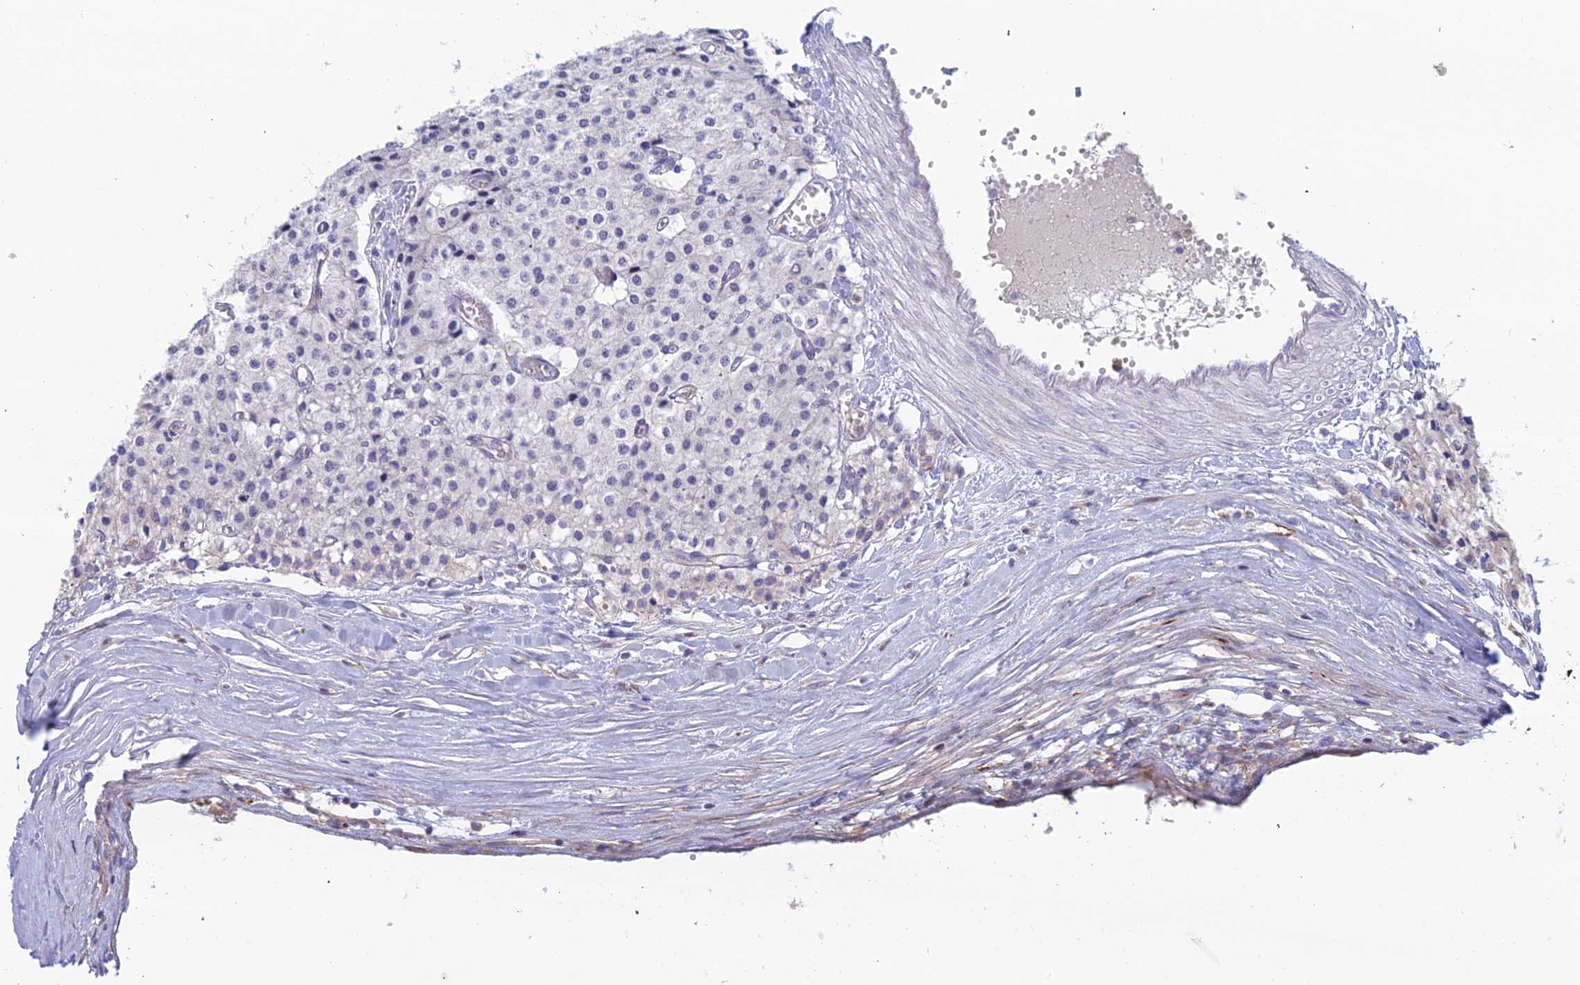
{"staining": {"intensity": "negative", "quantity": "none", "location": "none"}, "tissue": "carcinoid", "cell_type": "Tumor cells", "image_type": "cancer", "snomed": [{"axis": "morphology", "description": "Carcinoid, malignant, NOS"}, {"axis": "topography", "description": "Colon"}], "caption": "Immunohistochemistry of carcinoid shows no expression in tumor cells. (DAB immunohistochemistry (IHC), high magnification).", "gene": "IFTAP", "patient": {"sex": "female", "age": 52}}